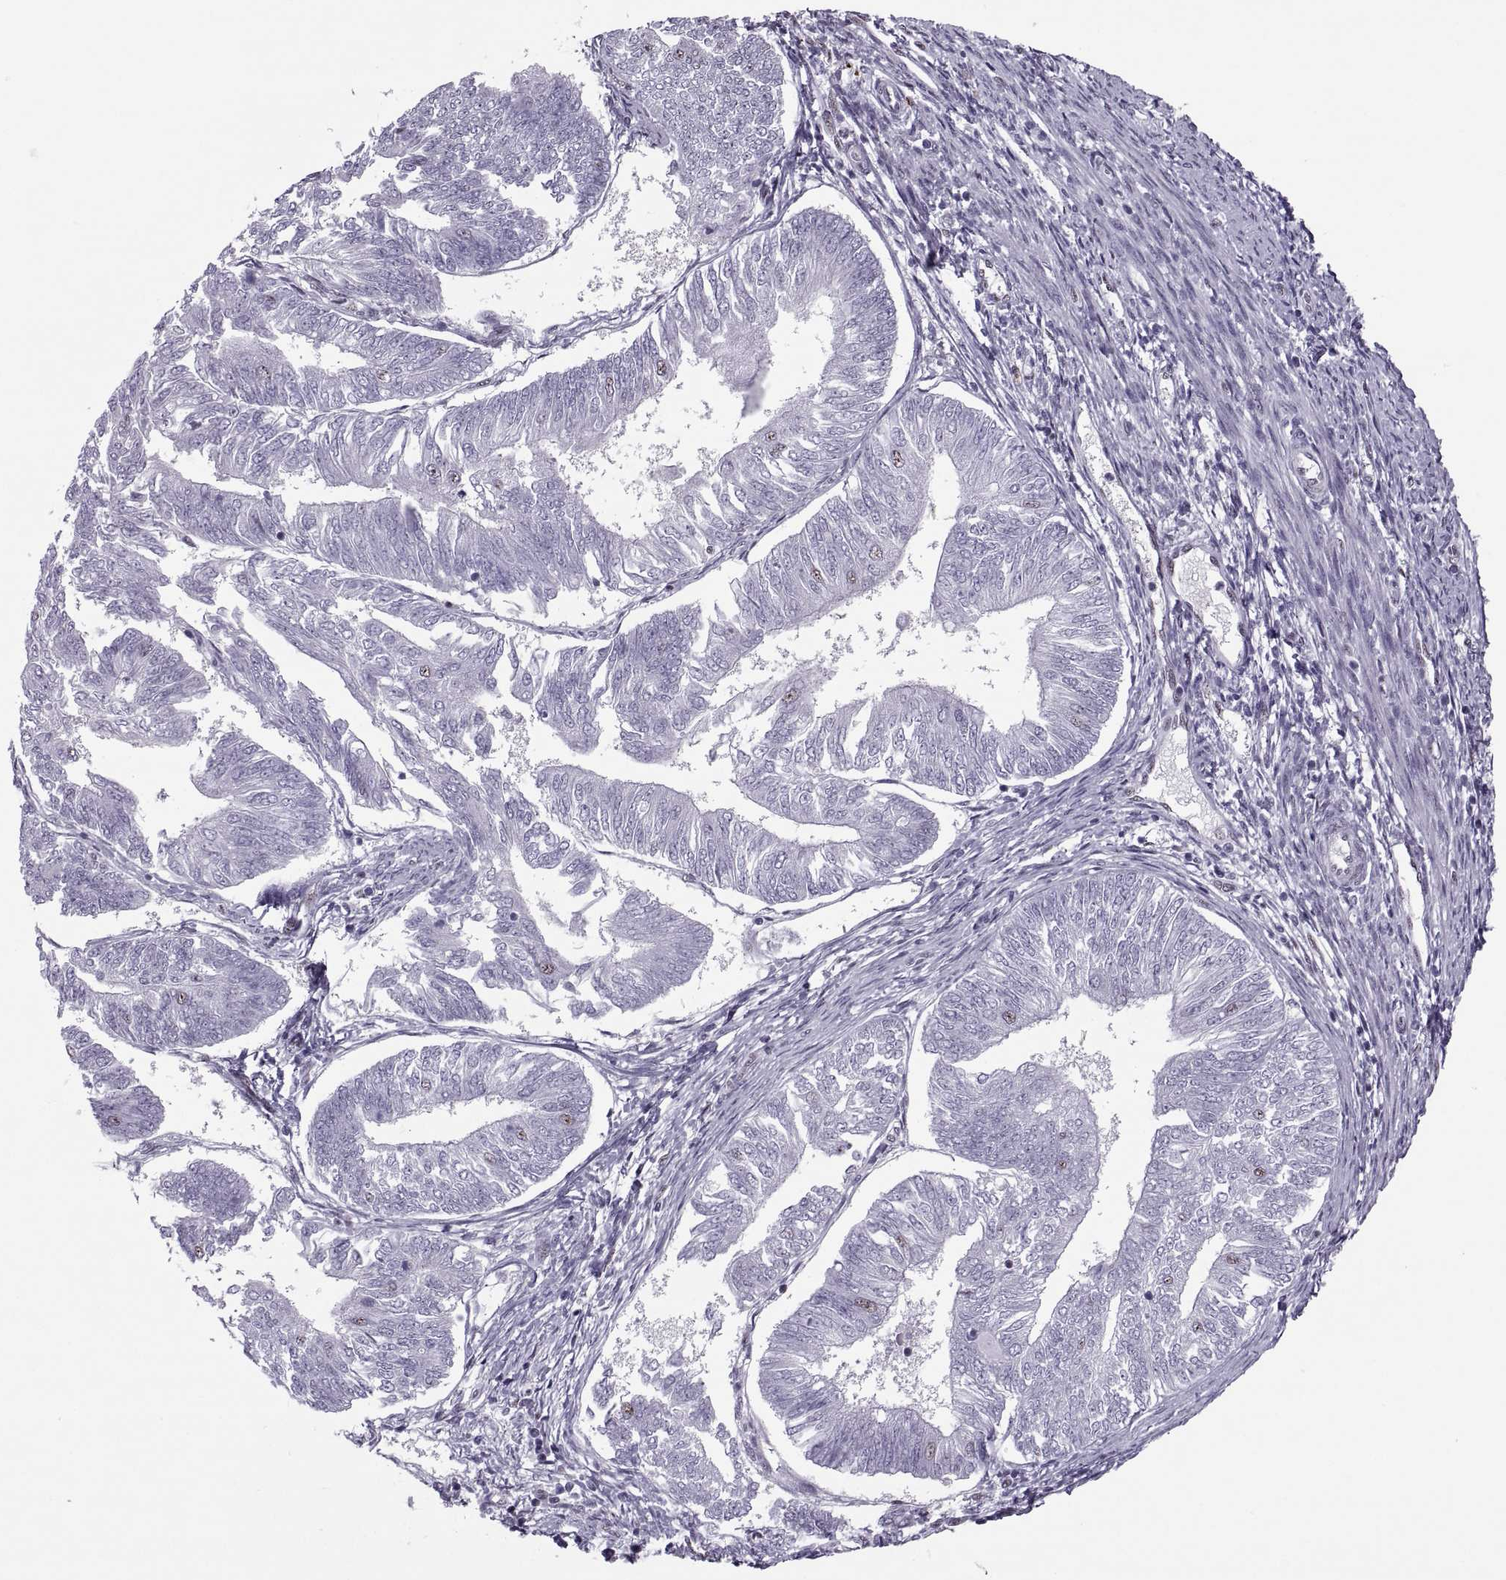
{"staining": {"intensity": "weak", "quantity": "<25%", "location": "nuclear"}, "tissue": "endometrial cancer", "cell_type": "Tumor cells", "image_type": "cancer", "snomed": [{"axis": "morphology", "description": "Adenocarcinoma, NOS"}, {"axis": "topography", "description": "Endometrium"}], "caption": "IHC of endometrial cancer (adenocarcinoma) displays no positivity in tumor cells. (IHC, brightfield microscopy, high magnification).", "gene": "MAGEA4", "patient": {"sex": "female", "age": 58}}